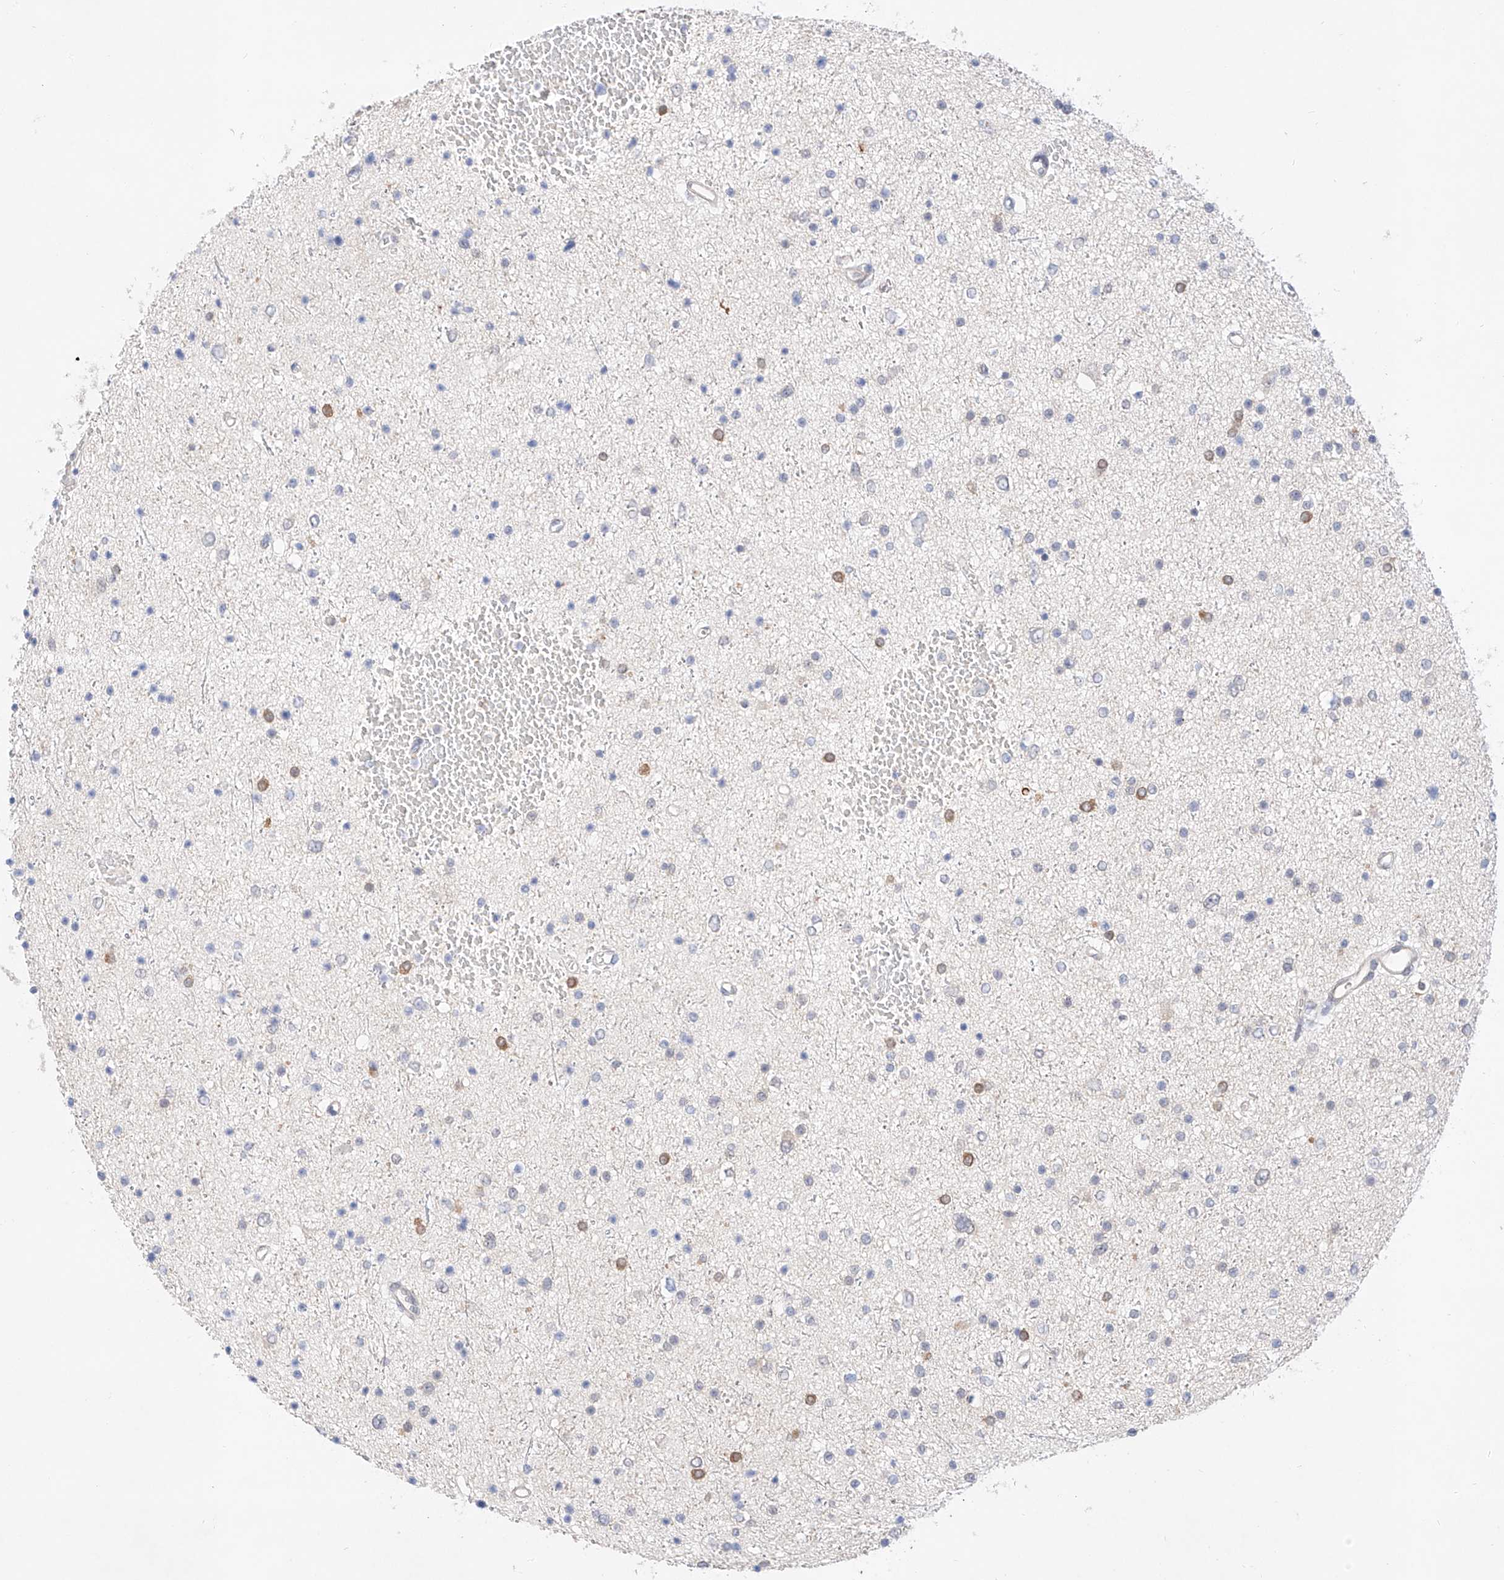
{"staining": {"intensity": "negative", "quantity": "none", "location": "none"}, "tissue": "glioma", "cell_type": "Tumor cells", "image_type": "cancer", "snomed": [{"axis": "morphology", "description": "Glioma, malignant, Low grade"}, {"axis": "topography", "description": "Brain"}], "caption": "Immunohistochemistry (IHC) of malignant glioma (low-grade) displays no positivity in tumor cells.", "gene": "ZNF124", "patient": {"sex": "female", "age": 37}}